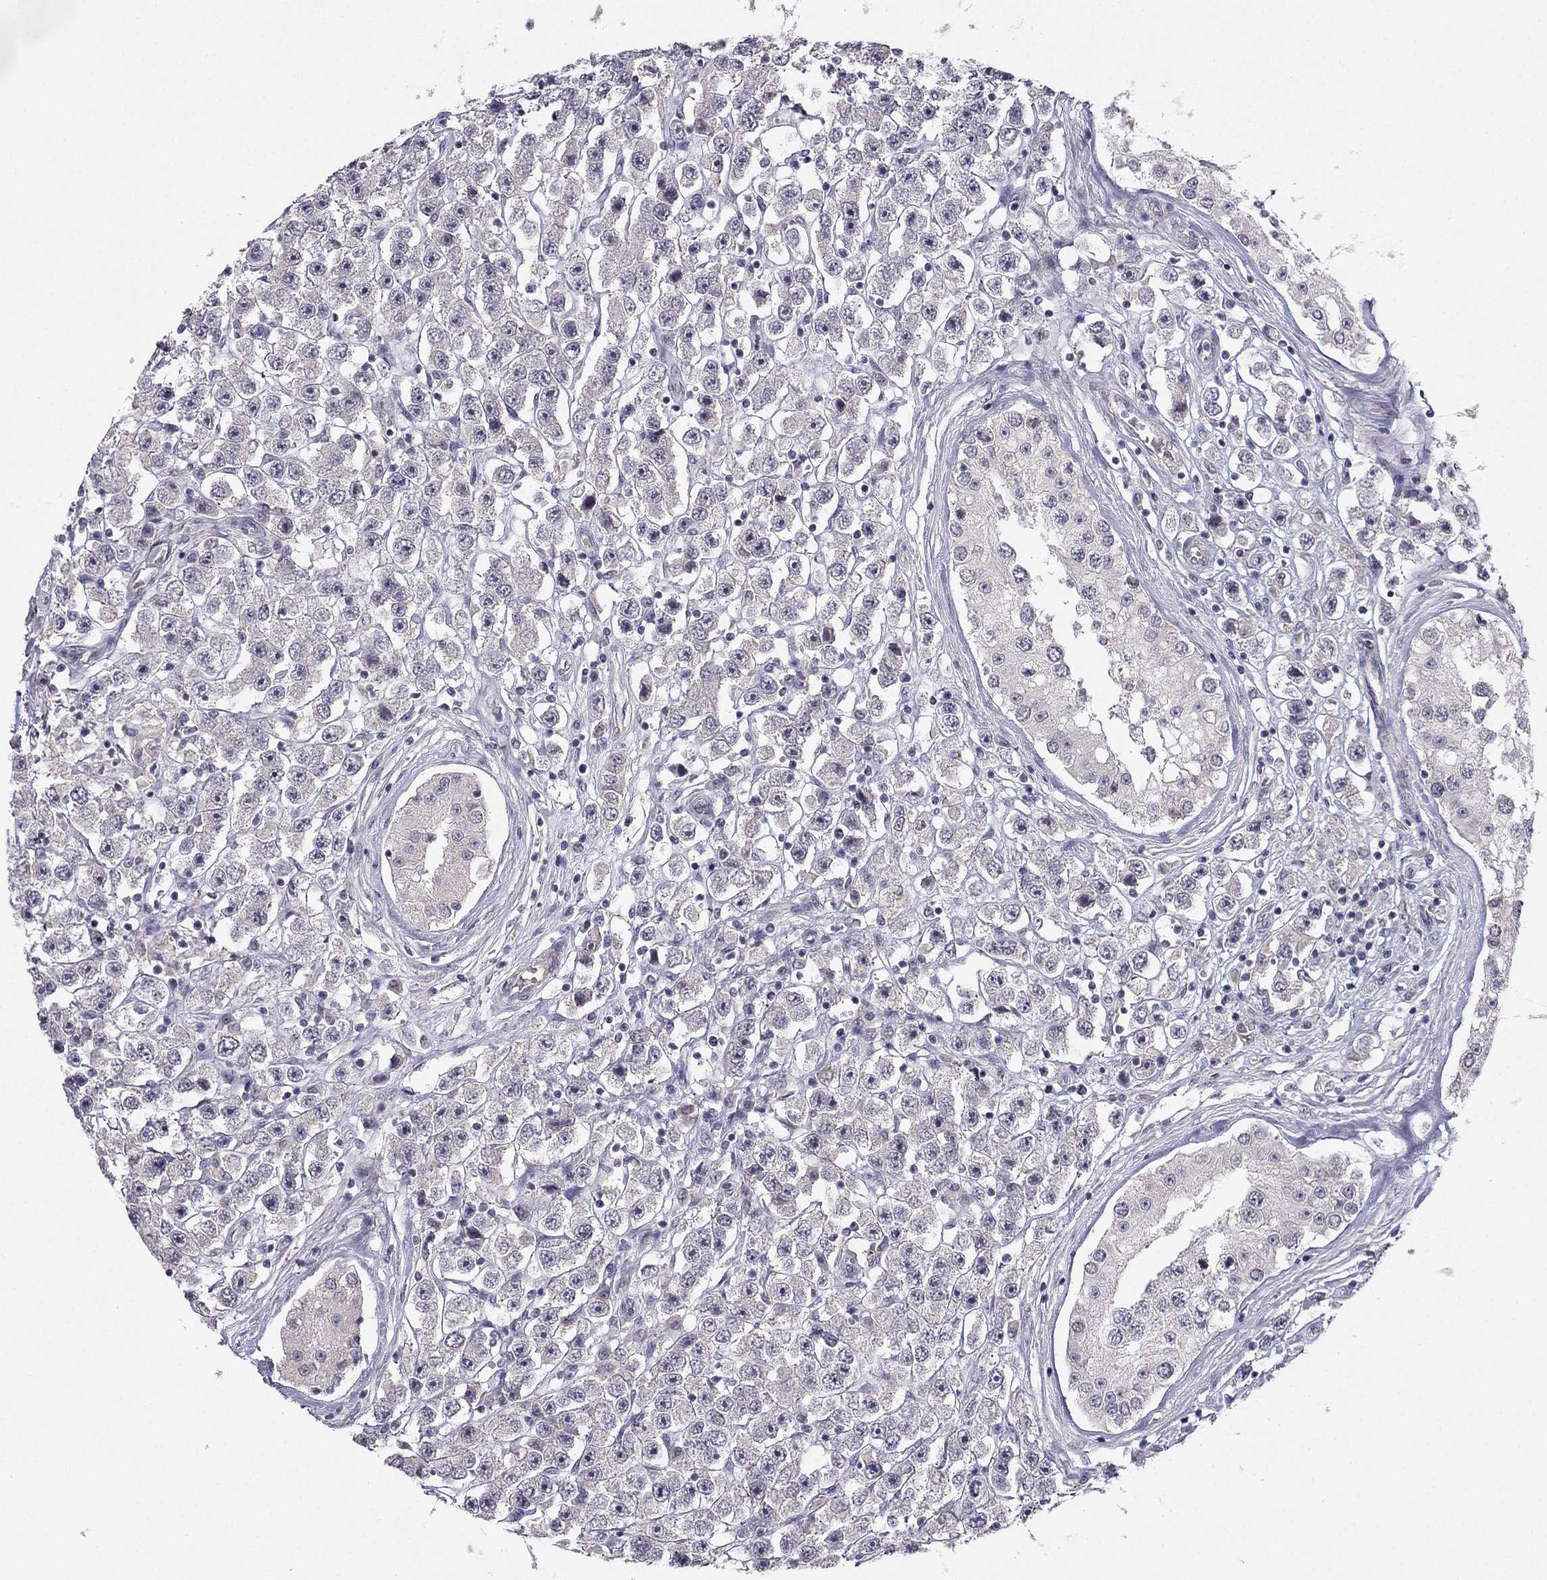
{"staining": {"intensity": "negative", "quantity": "none", "location": "none"}, "tissue": "testis cancer", "cell_type": "Tumor cells", "image_type": "cancer", "snomed": [{"axis": "morphology", "description": "Seminoma, NOS"}, {"axis": "topography", "description": "Testis"}], "caption": "DAB immunohistochemical staining of testis cancer demonstrates no significant positivity in tumor cells.", "gene": "CHST8", "patient": {"sex": "male", "age": 45}}